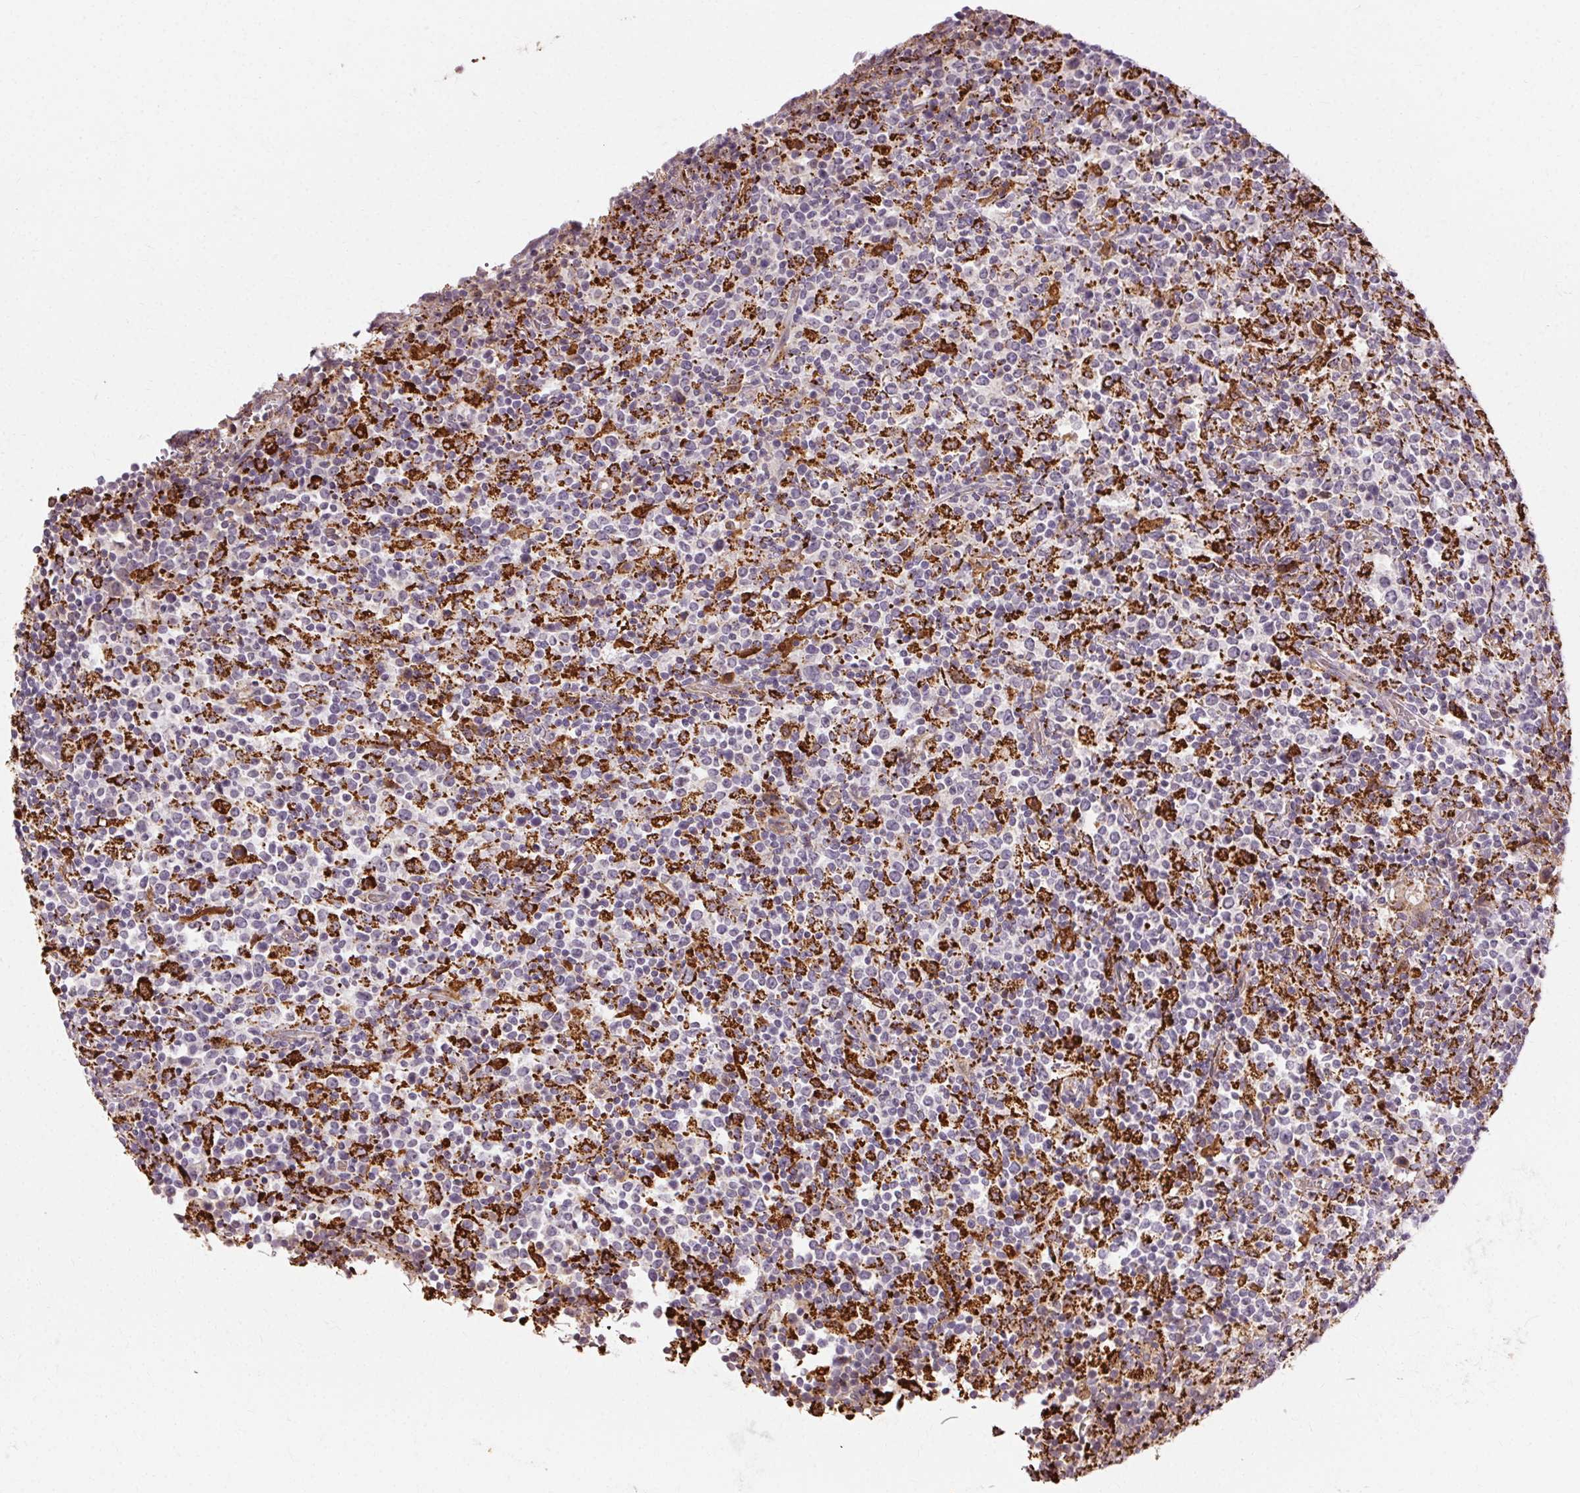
{"staining": {"intensity": "negative", "quantity": "none", "location": "none"}, "tissue": "lymphoma", "cell_type": "Tumor cells", "image_type": "cancer", "snomed": [{"axis": "morphology", "description": "Malignant lymphoma, non-Hodgkin's type, High grade"}, {"axis": "topography", "description": "Lung"}], "caption": "High-grade malignant lymphoma, non-Hodgkin's type was stained to show a protein in brown. There is no significant expression in tumor cells.", "gene": "REP15", "patient": {"sex": "male", "age": 79}}